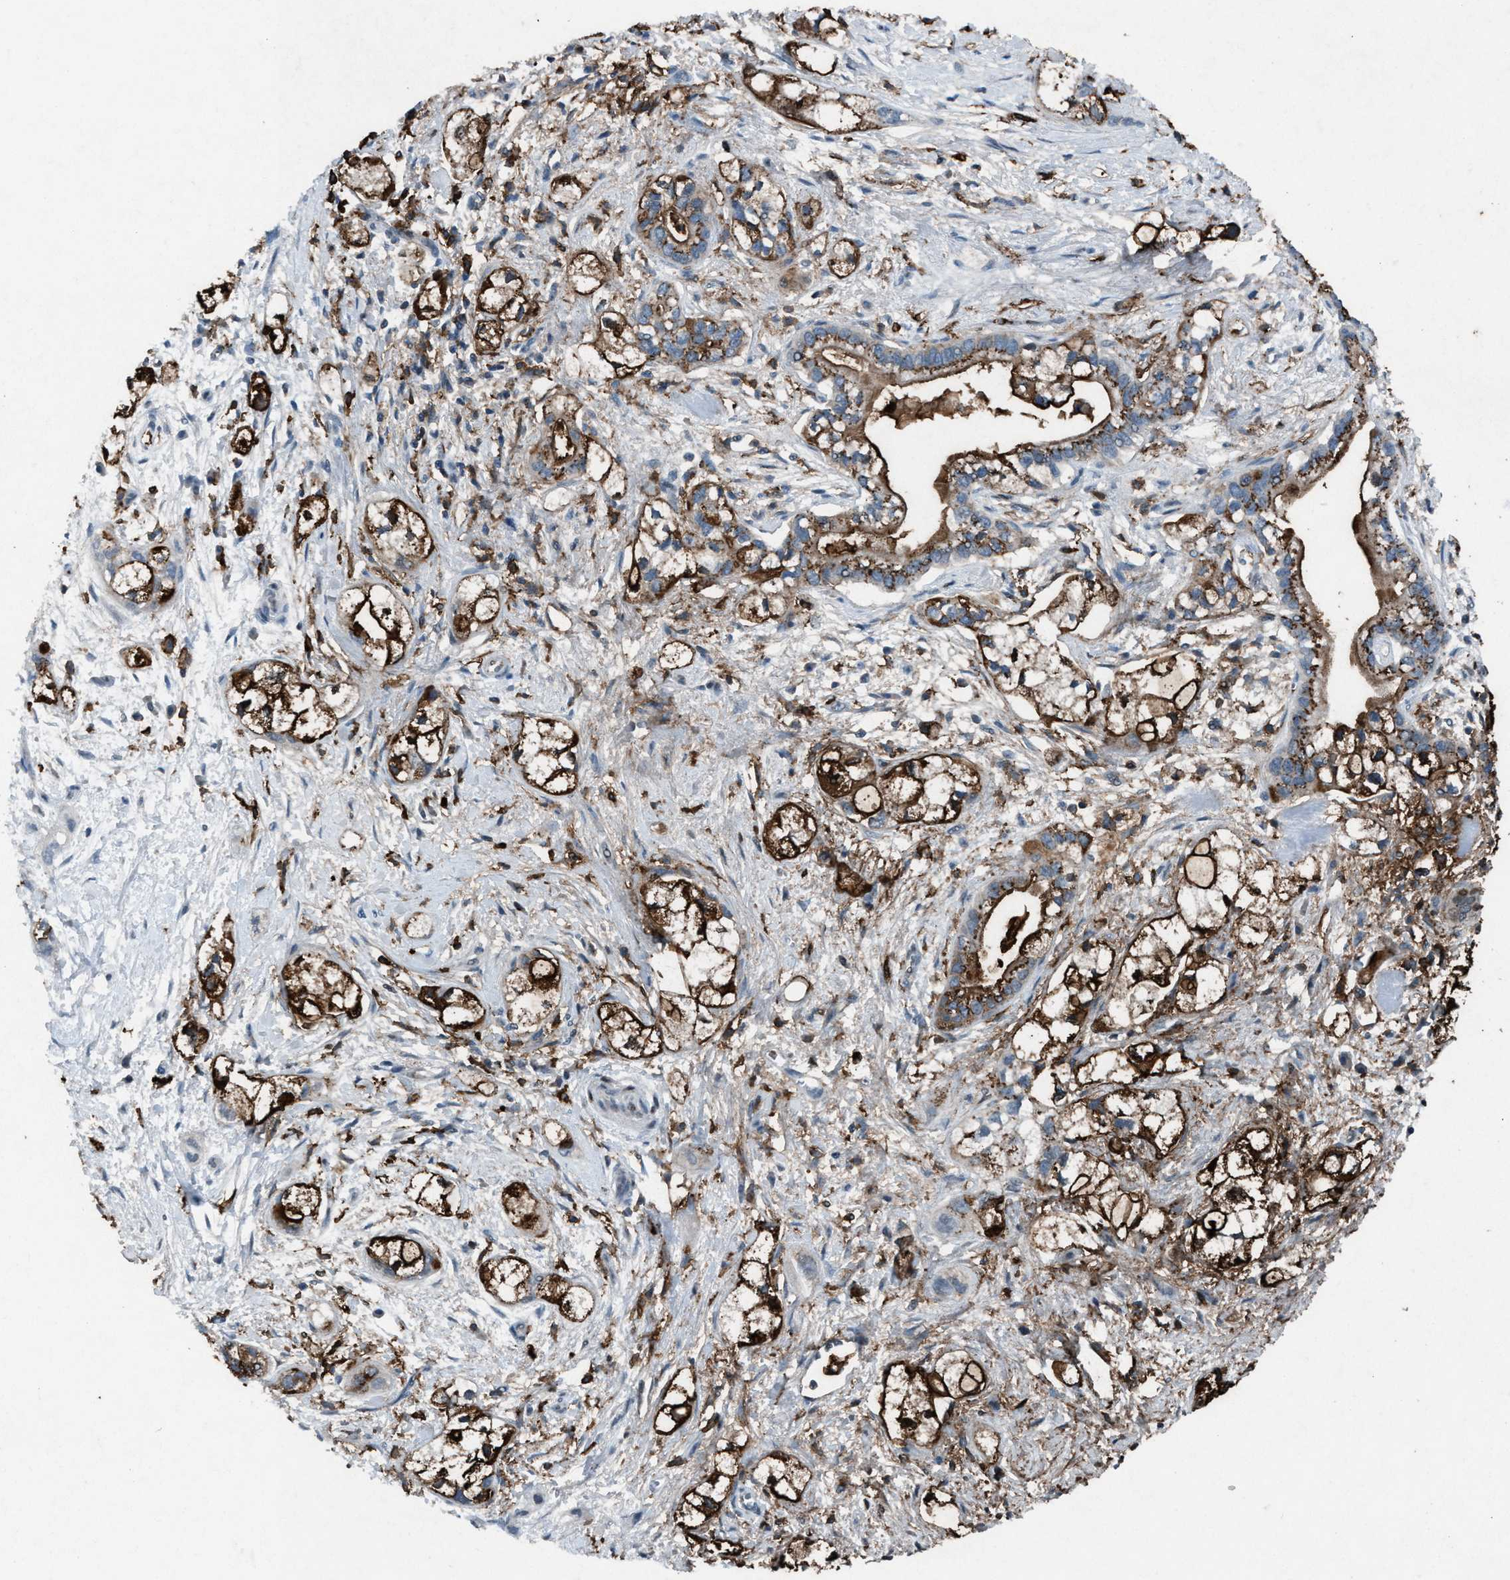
{"staining": {"intensity": "moderate", "quantity": ">75%", "location": "cytoplasmic/membranous"}, "tissue": "pancreatic cancer", "cell_type": "Tumor cells", "image_type": "cancer", "snomed": [{"axis": "morphology", "description": "Adenocarcinoma, NOS"}, {"axis": "topography", "description": "Pancreas"}], "caption": "About >75% of tumor cells in pancreatic adenocarcinoma demonstrate moderate cytoplasmic/membranous protein expression as visualized by brown immunohistochemical staining.", "gene": "FCER1G", "patient": {"sex": "male", "age": 74}}